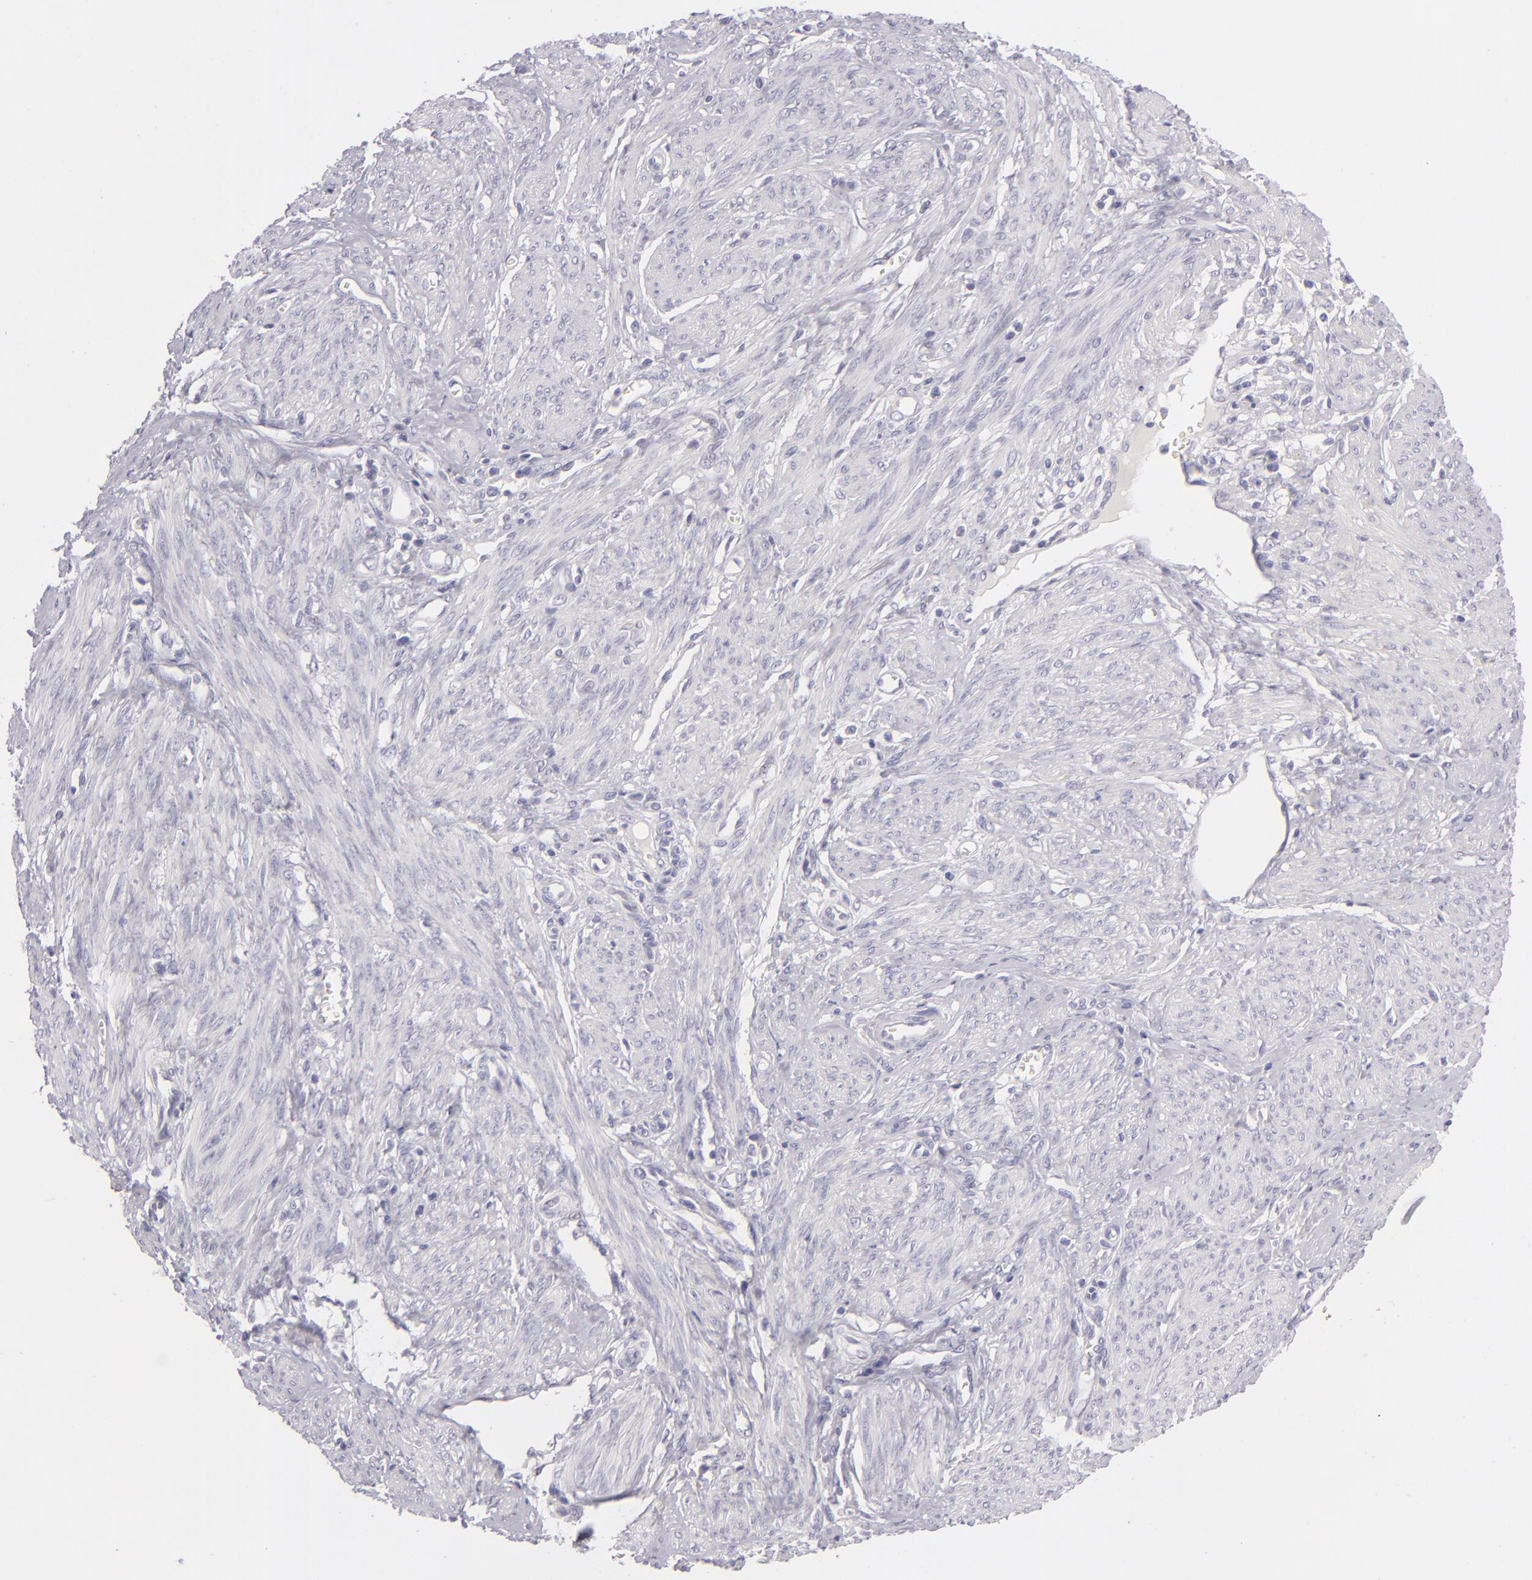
{"staining": {"intensity": "negative", "quantity": "none", "location": "none"}, "tissue": "endometrial cancer", "cell_type": "Tumor cells", "image_type": "cancer", "snomed": [{"axis": "morphology", "description": "Adenocarcinoma, NOS"}, {"axis": "topography", "description": "Endometrium"}], "caption": "A micrograph of human endometrial cancer (adenocarcinoma) is negative for staining in tumor cells.", "gene": "TNNC1", "patient": {"sex": "female", "age": 75}}